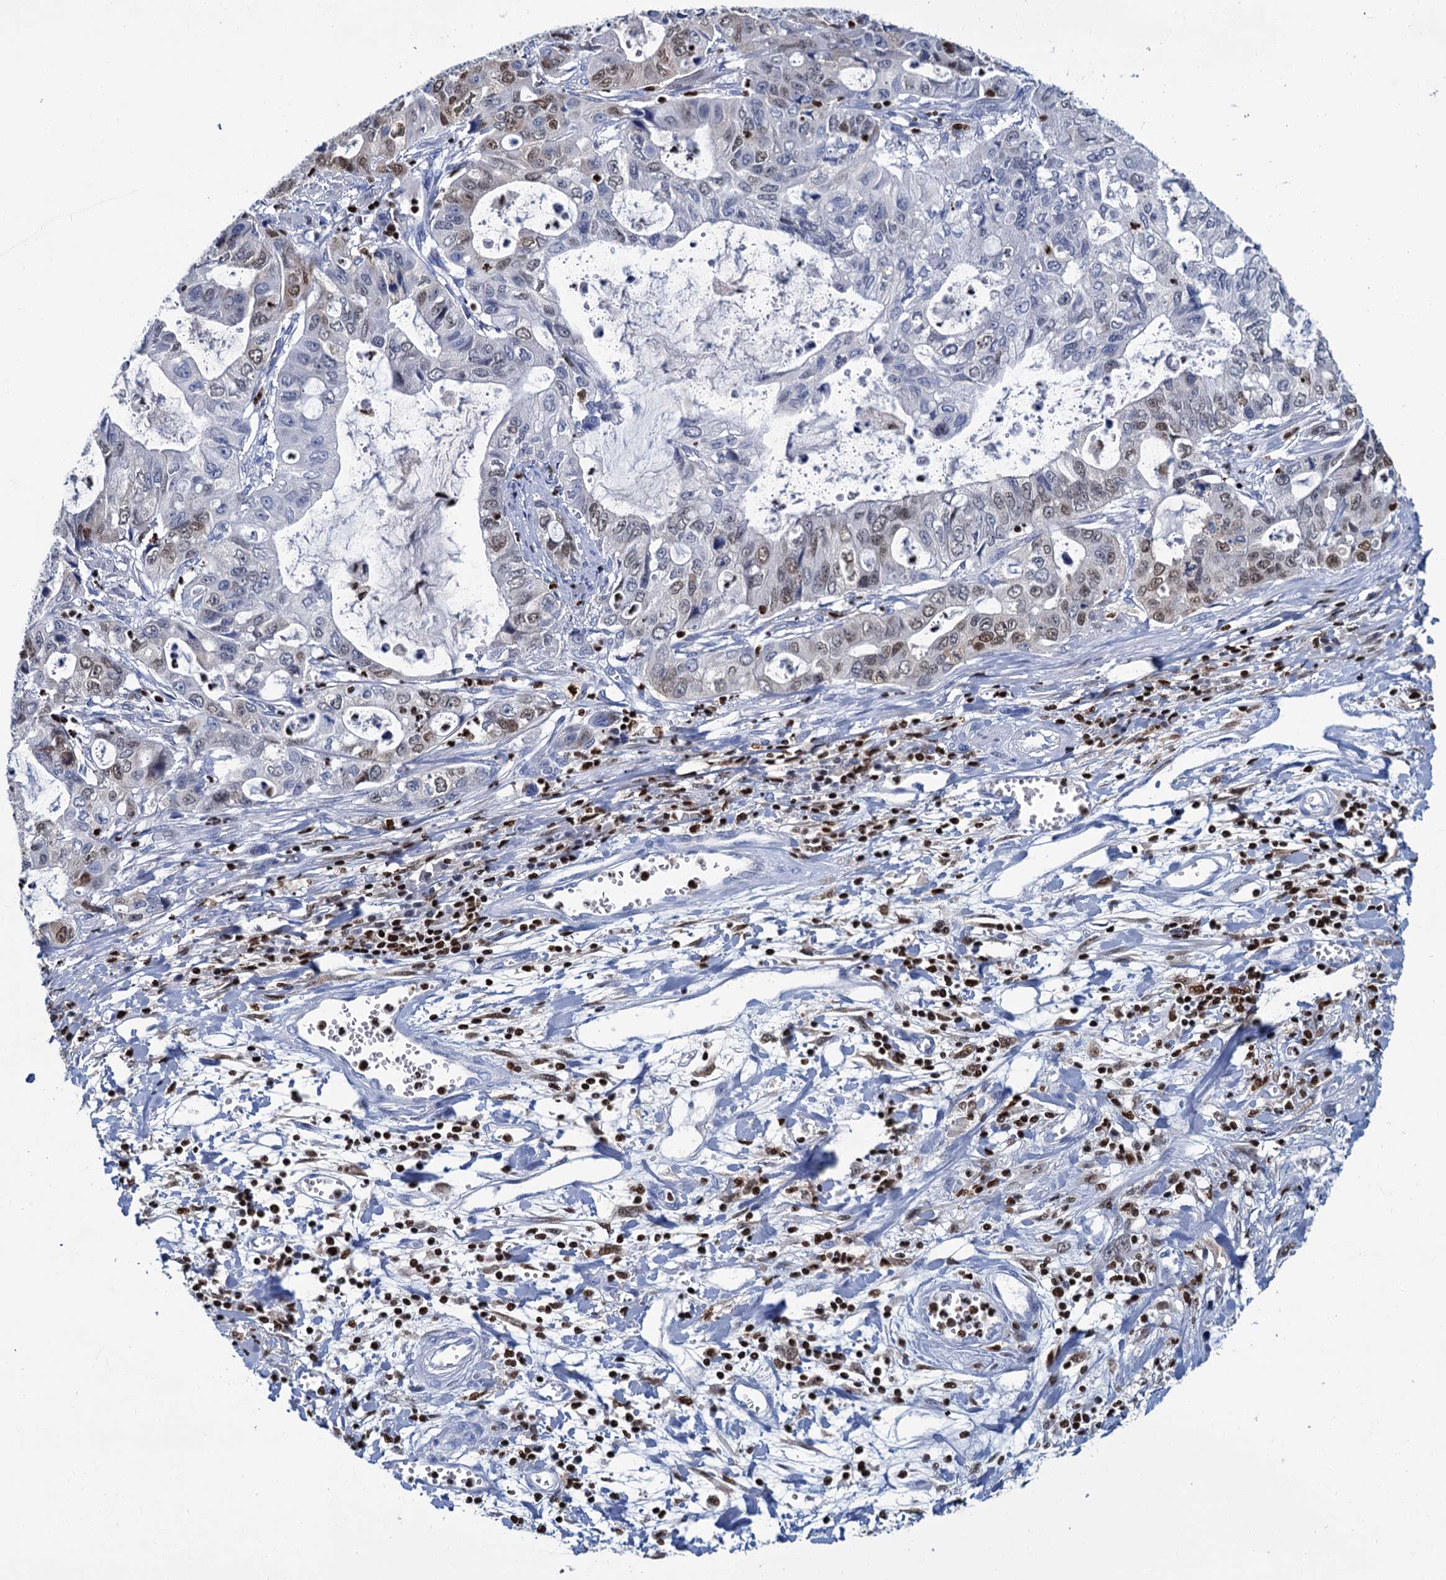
{"staining": {"intensity": "moderate", "quantity": "<25%", "location": "nuclear"}, "tissue": "stomach cancer", "cell_type": "Tumor cells", "image_type": "cancer", "snomed": [{"axis": "morphology", "description": "Adenocarcinoma, NOS"}, {"axis": "topography", "description": "Stomach, upper"}], "caption": "A high-resolution histopathology image shows IHC staining of adenocarcinoma (stomach), which exhibits moderate nuclear positivity in about <25% of tumor cells.", "gene": "CELF2", "patient": {"sex": "female", "age": 52}}